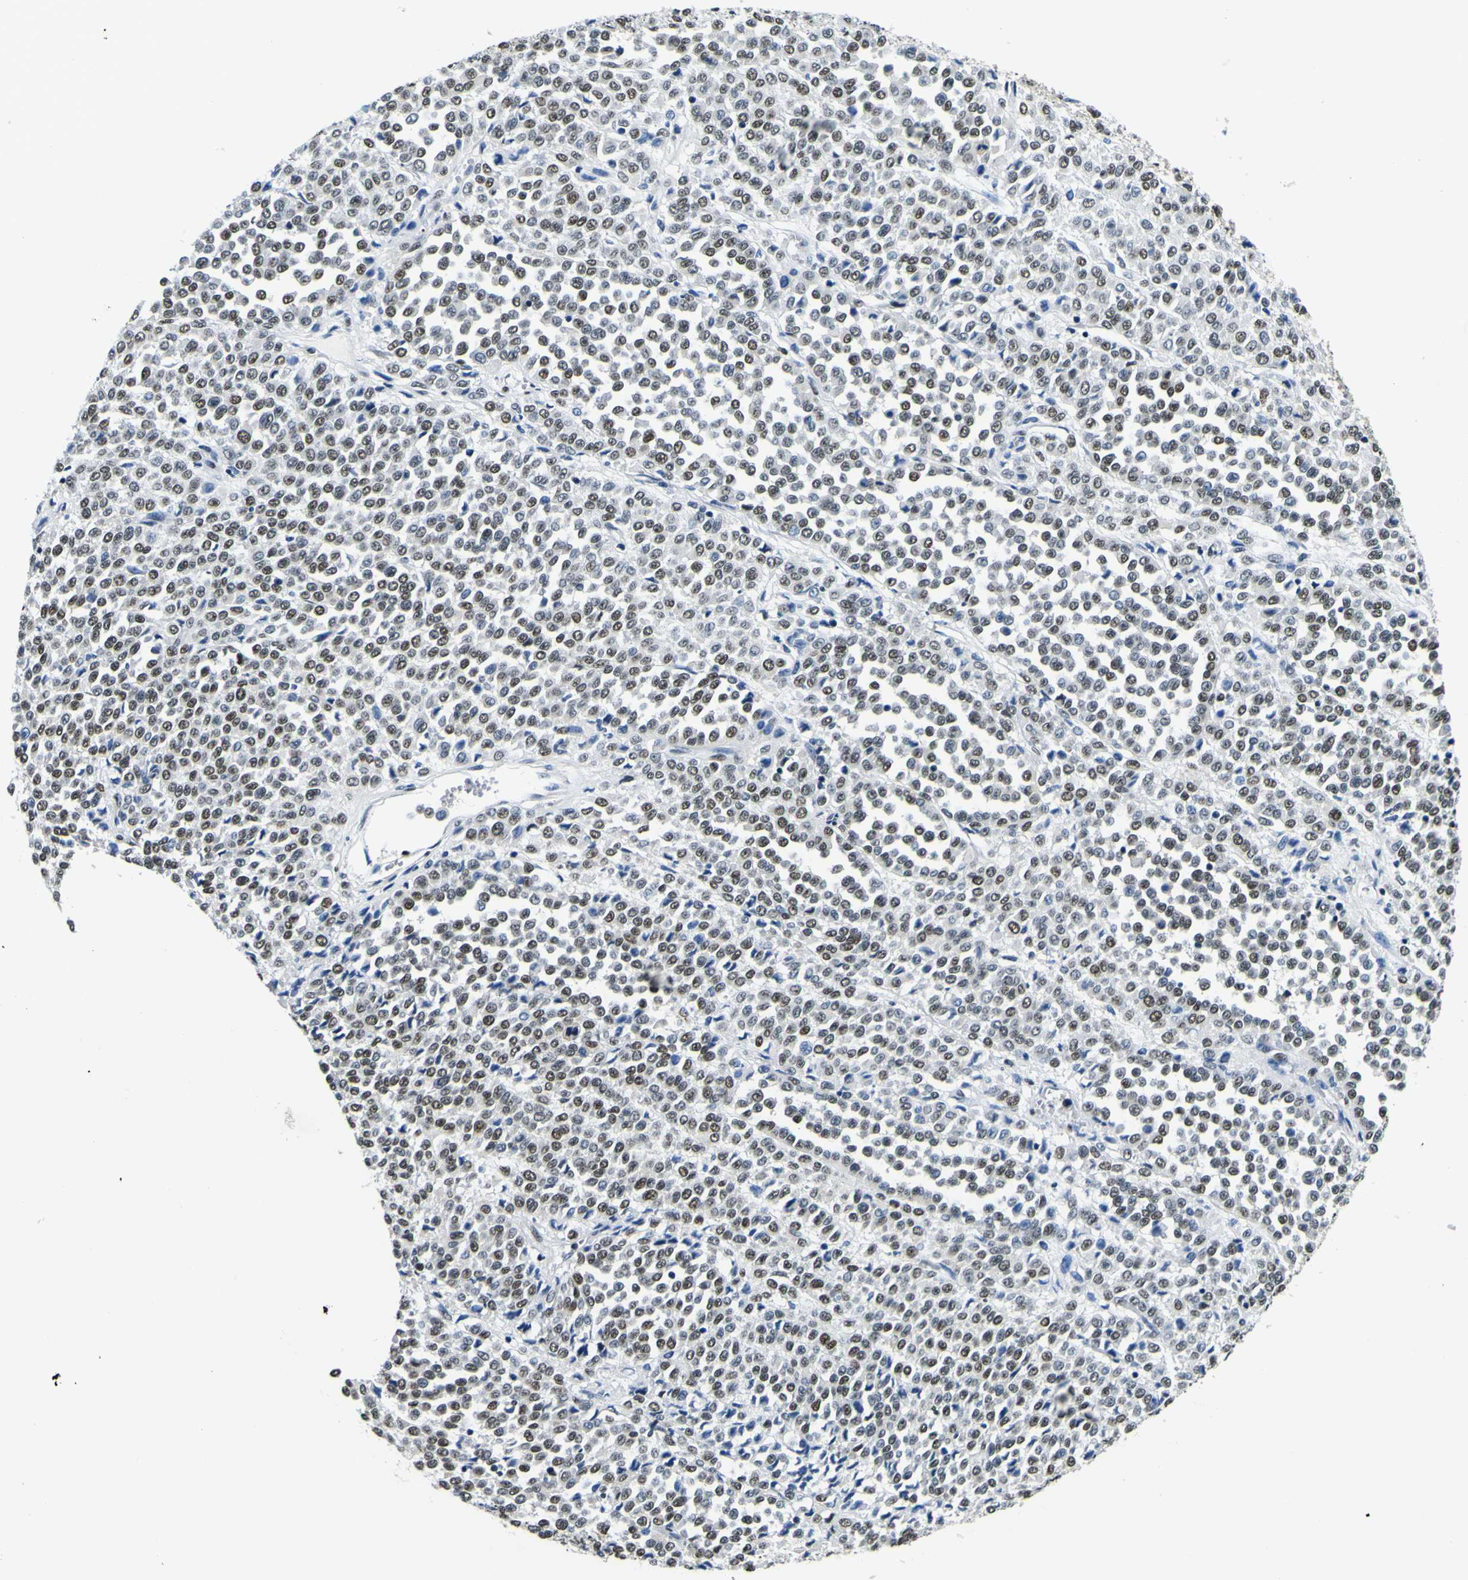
{"staining": {"intensity": "moderate", "quantity": ">75%", "location": "nuclear"}, "tissue": "melanoma", "cell_type": "Tumor cells", "image_type": "cancer", "snomed": [{"axis": "morphology", "description": "Malignant melanoma, Metastatic site"}, {"axis": "topography", "description": "Pancreas"}], "caption": "Melanoma was stained to show a protein in brown. There is medium levels of moderate nuclear positivity in approximately >75% of tumor cells.", "gene": "SP1", "patient": {"sex": "female", "age": 30}}